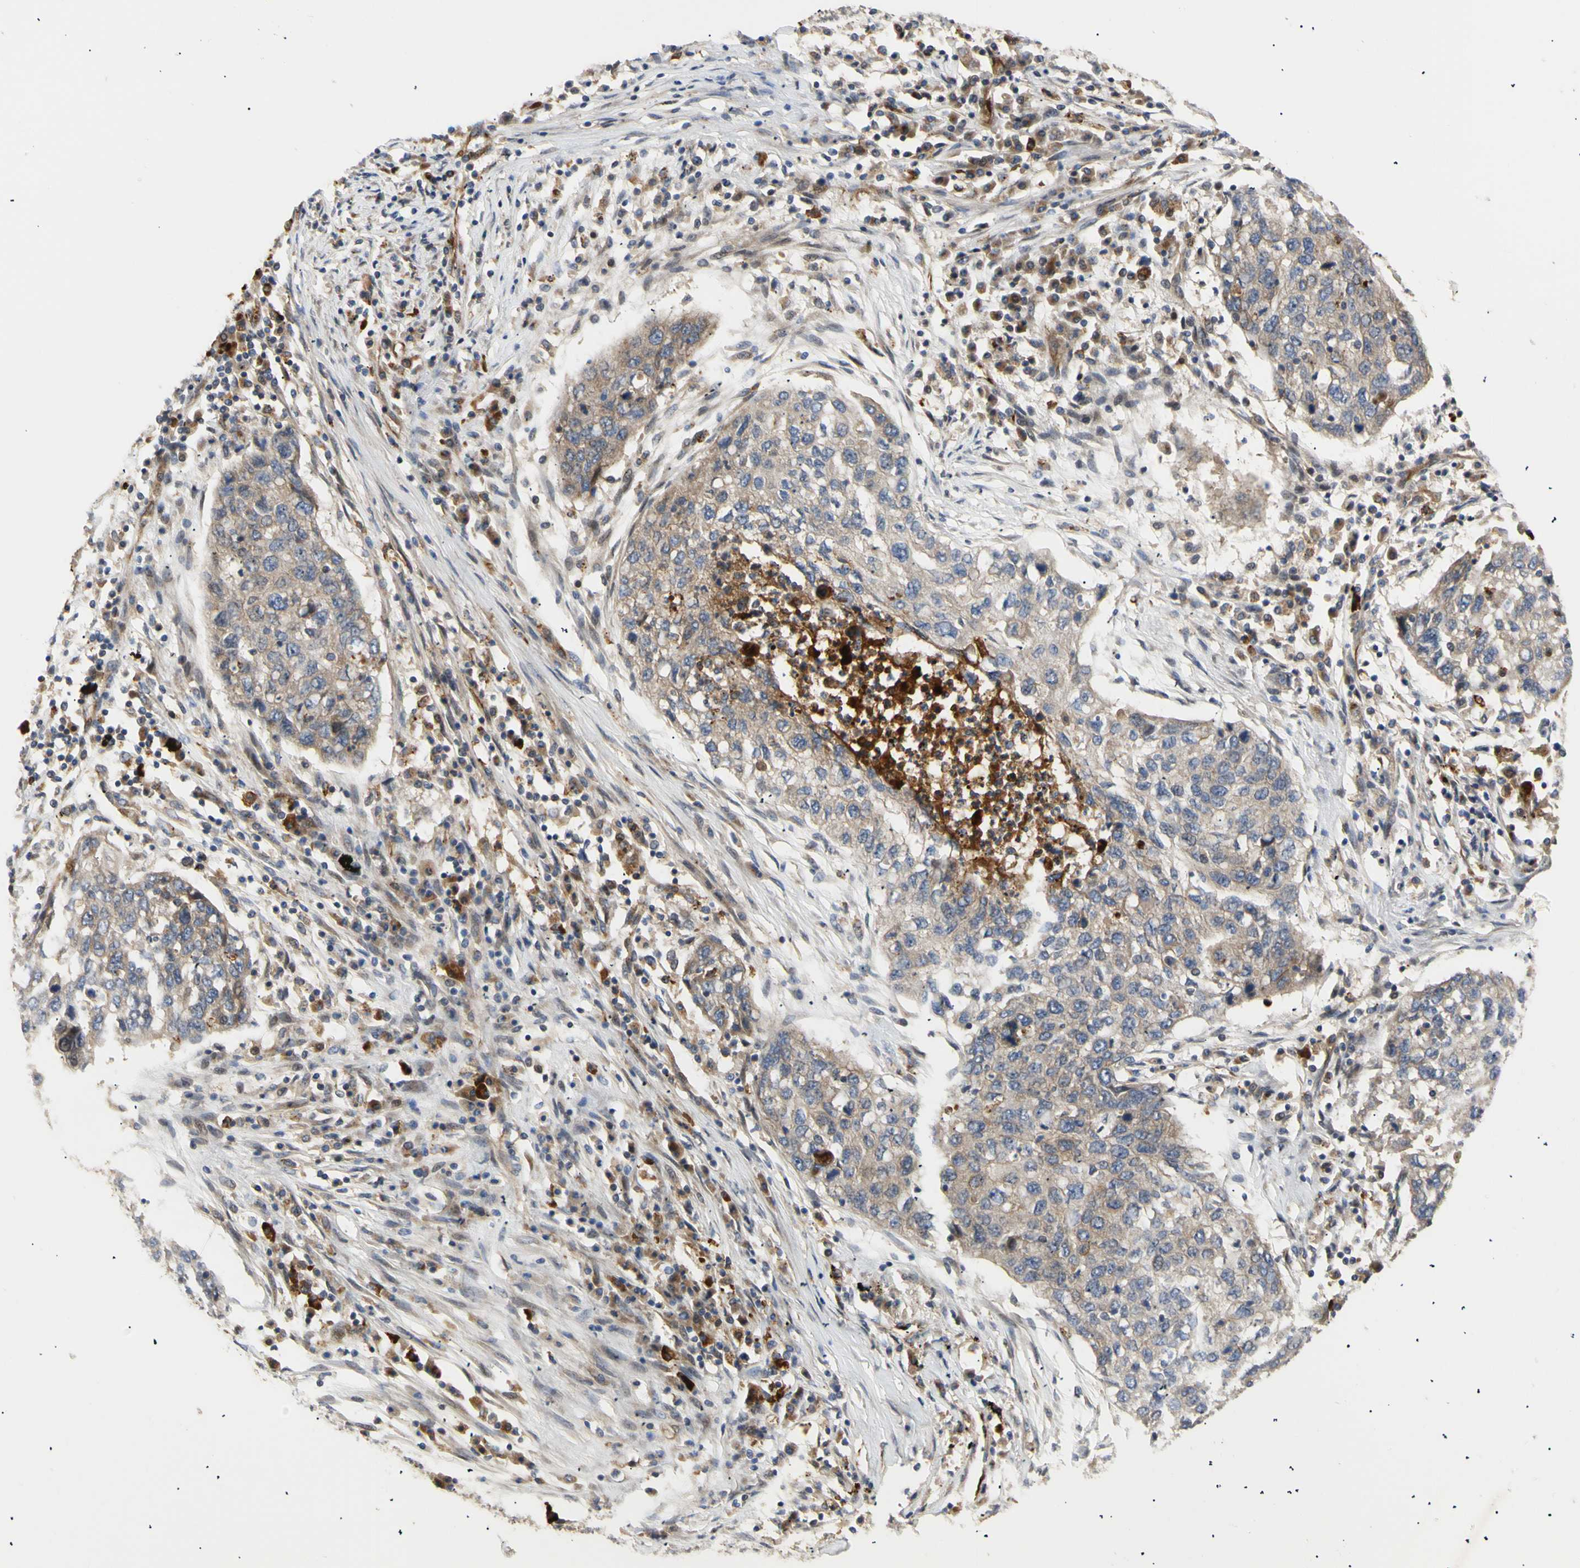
{"staining": {"intensity": "negative", "quantity": "none", "location": "none"}, "tissue": "lung cancer", "cell_type": "Tumor cells", "image_type": "cancer", "snomed": [{"axis": "morphology", "description": "Squamous cell carcinoma, NOS"}, {"axis": "topography", "description": "Lung"}], "caption": "Immunohistochemistry of human lung cancer reveals no expression in tumor cells.", "gene": "TUBG2", "patient": {"sex": "female", "age": 63}}